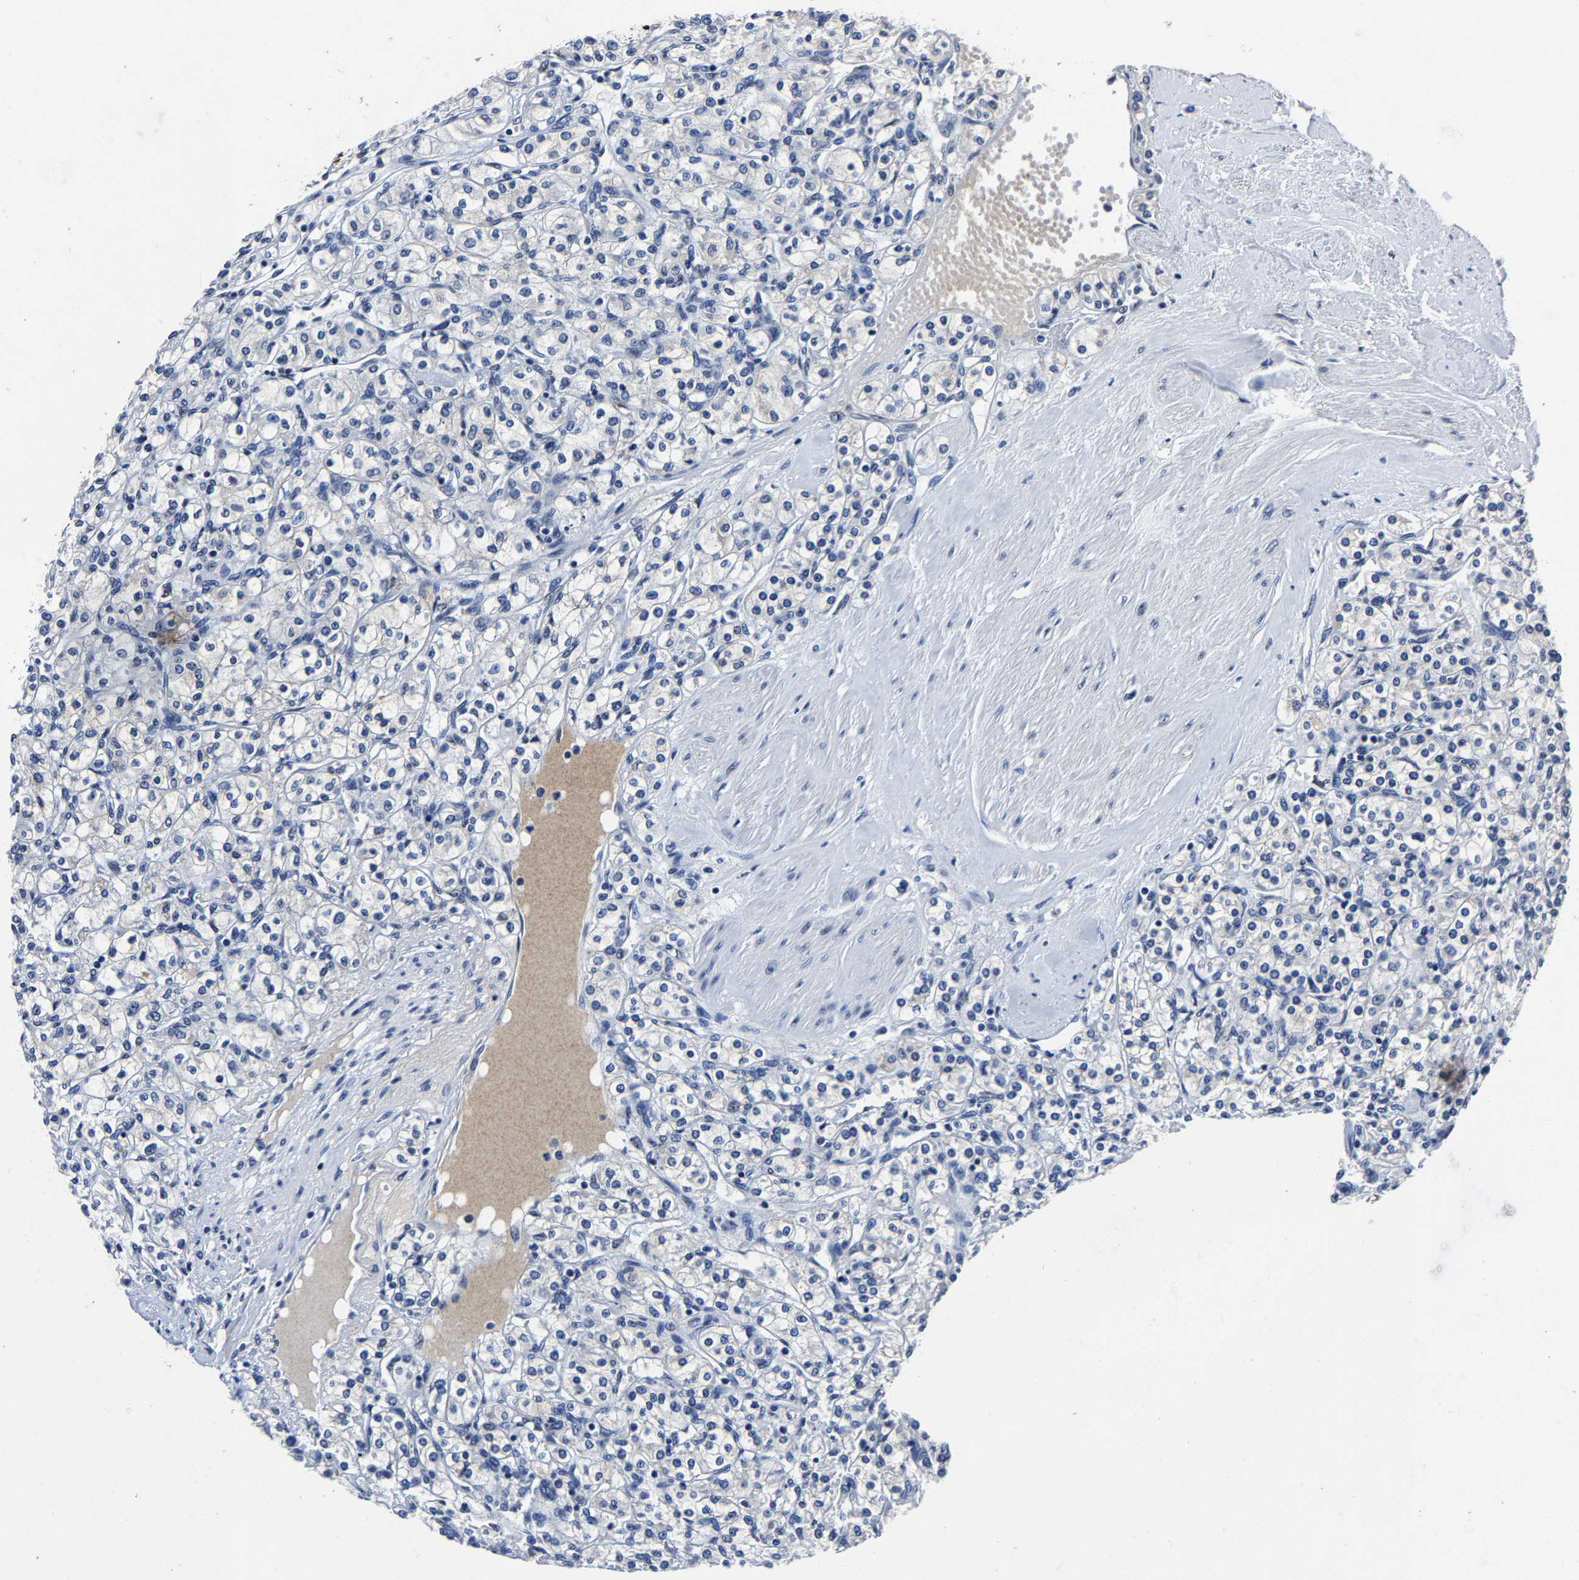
{"staining": {"intensity": "negative", "quantity": "none", "location": "none"}, "tissue": "renal cancer", "cell_type": "Tumor cells", "image_type": "cancer", "snomed": [{"axis": "morphology", "description": "Adenocarcinoma, NOS"}, {"axis": "topography", "description": "Kidney"}], "caption": "Tumor cells show no significant positivity in renal adenocarcinoma. (DAB immunohistochemistry visualized using brightfield microscopy, high magnification).", "gene": "RBM45", "patient": {"sex": "male", "age": 77}}